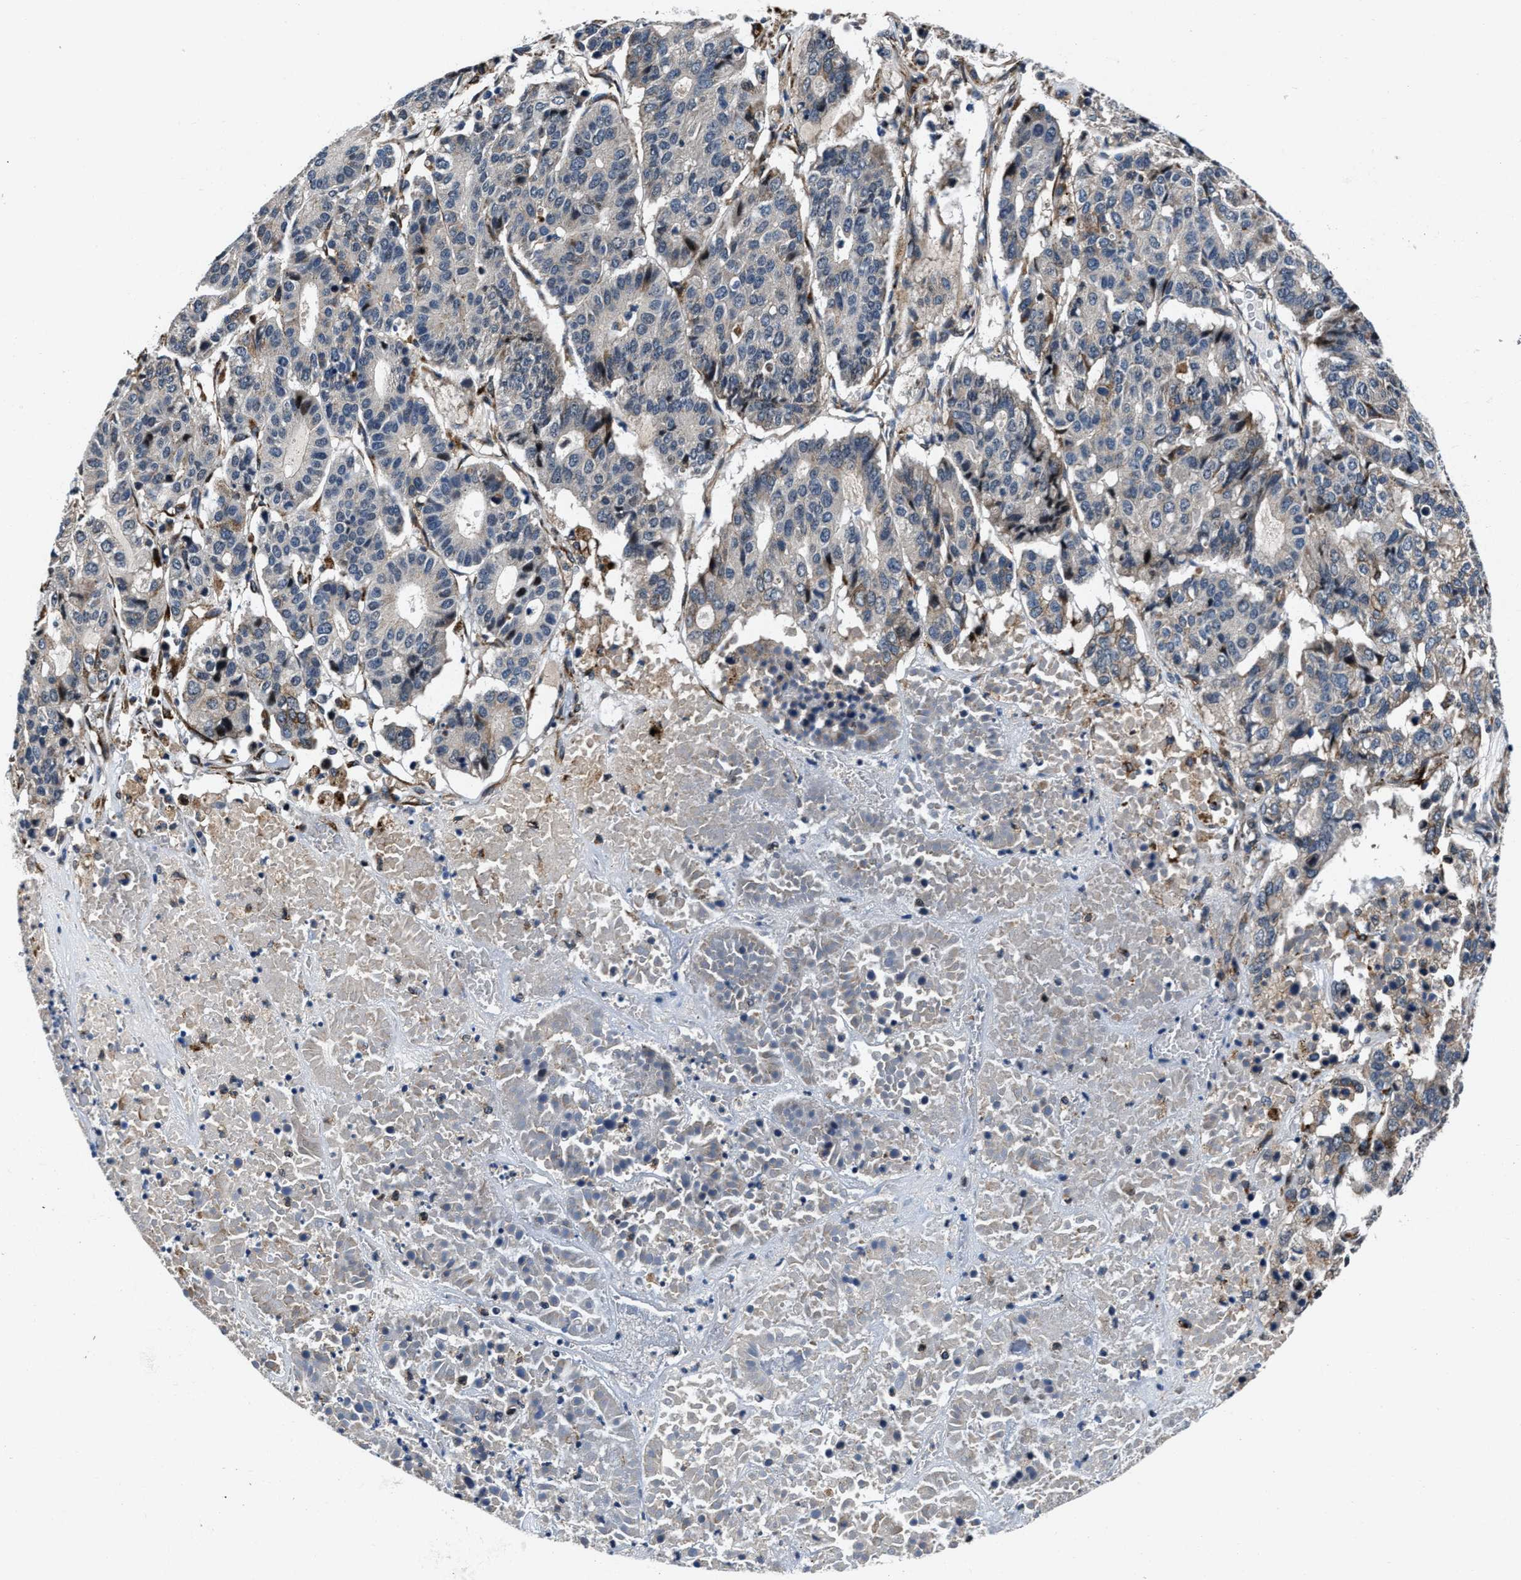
{"staining": {"intensity": "negative", "quantity": "none", "location": "none"}, "tissue": "pancreatic cancer", "cell_type": "Tumor cells", "image_type": "cancer", "snomed": [{"axis": "morphology", "description": "Adenocarcinoma, NOS"}, {"axis": "topography", "description": "Pancreas"}], "caption": "Pancreatic cancer stained for a protein using immunohistochemistry reveals no expression tumor cells.", "gene": "C2orf66", "patient": {"sex": "male", "age": 50}}